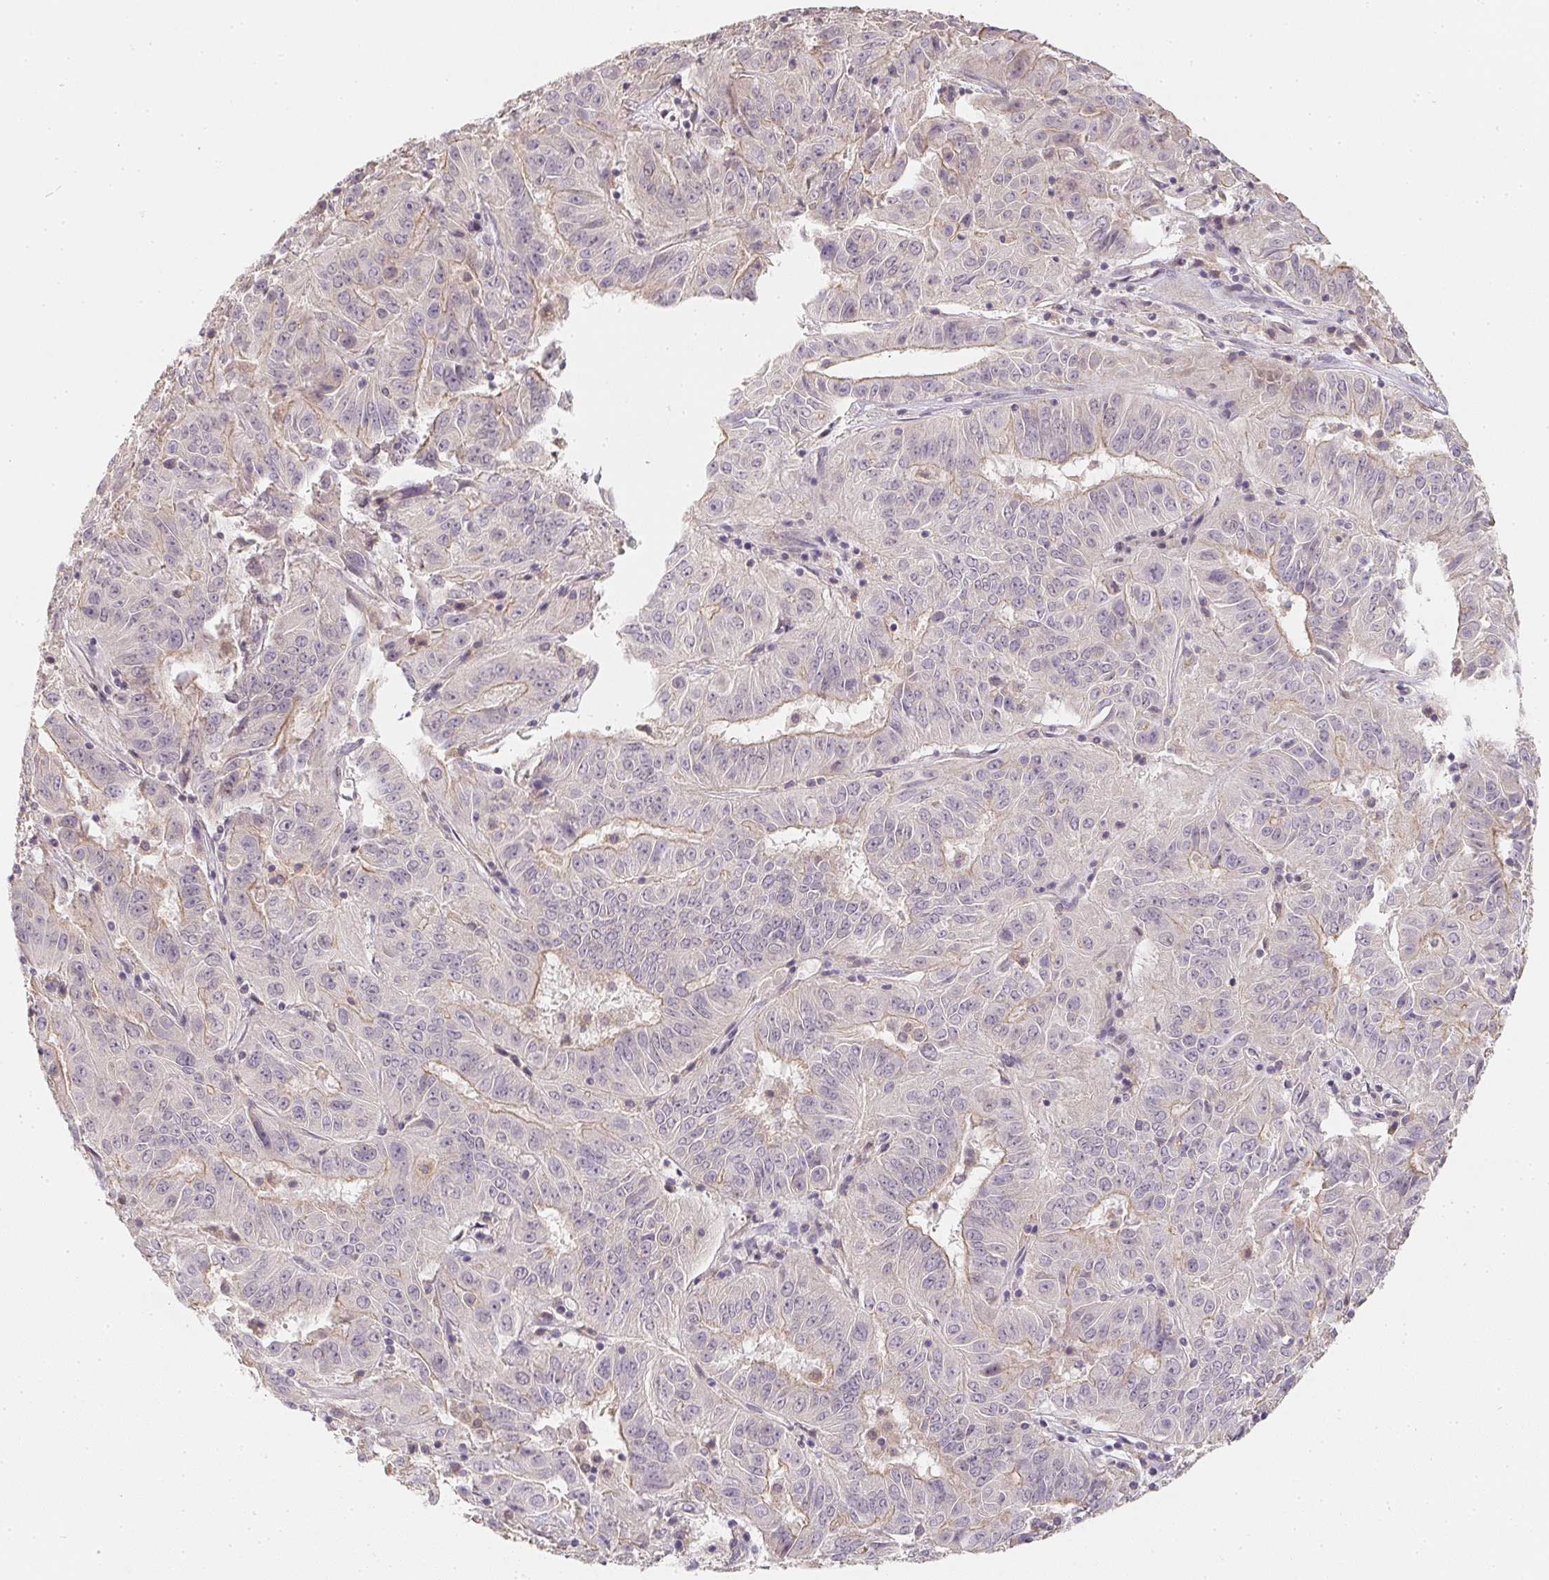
{"staining": {"intensity": "weak", "quantity": "25%-75%", "location": "cytoplasmic/membranous"}, "tissue": "pancreatic cancer", "cell_type": "Tumor cells", "image_type": "cancer", "snomed": [{"axis": "morphology", "description": "Adenocarcinoma, NOS"}, {"axis": "topography", "description": "Pancreas"}], "caption": "This is an image of immunohistochemistry staining of adenocarcinoma (pancreatic), which shows weak staining in the cytoplasmic/membranous of tumor cells.", "gene": "SOAT1", "patient": {"sex": "male", "age": 63}}